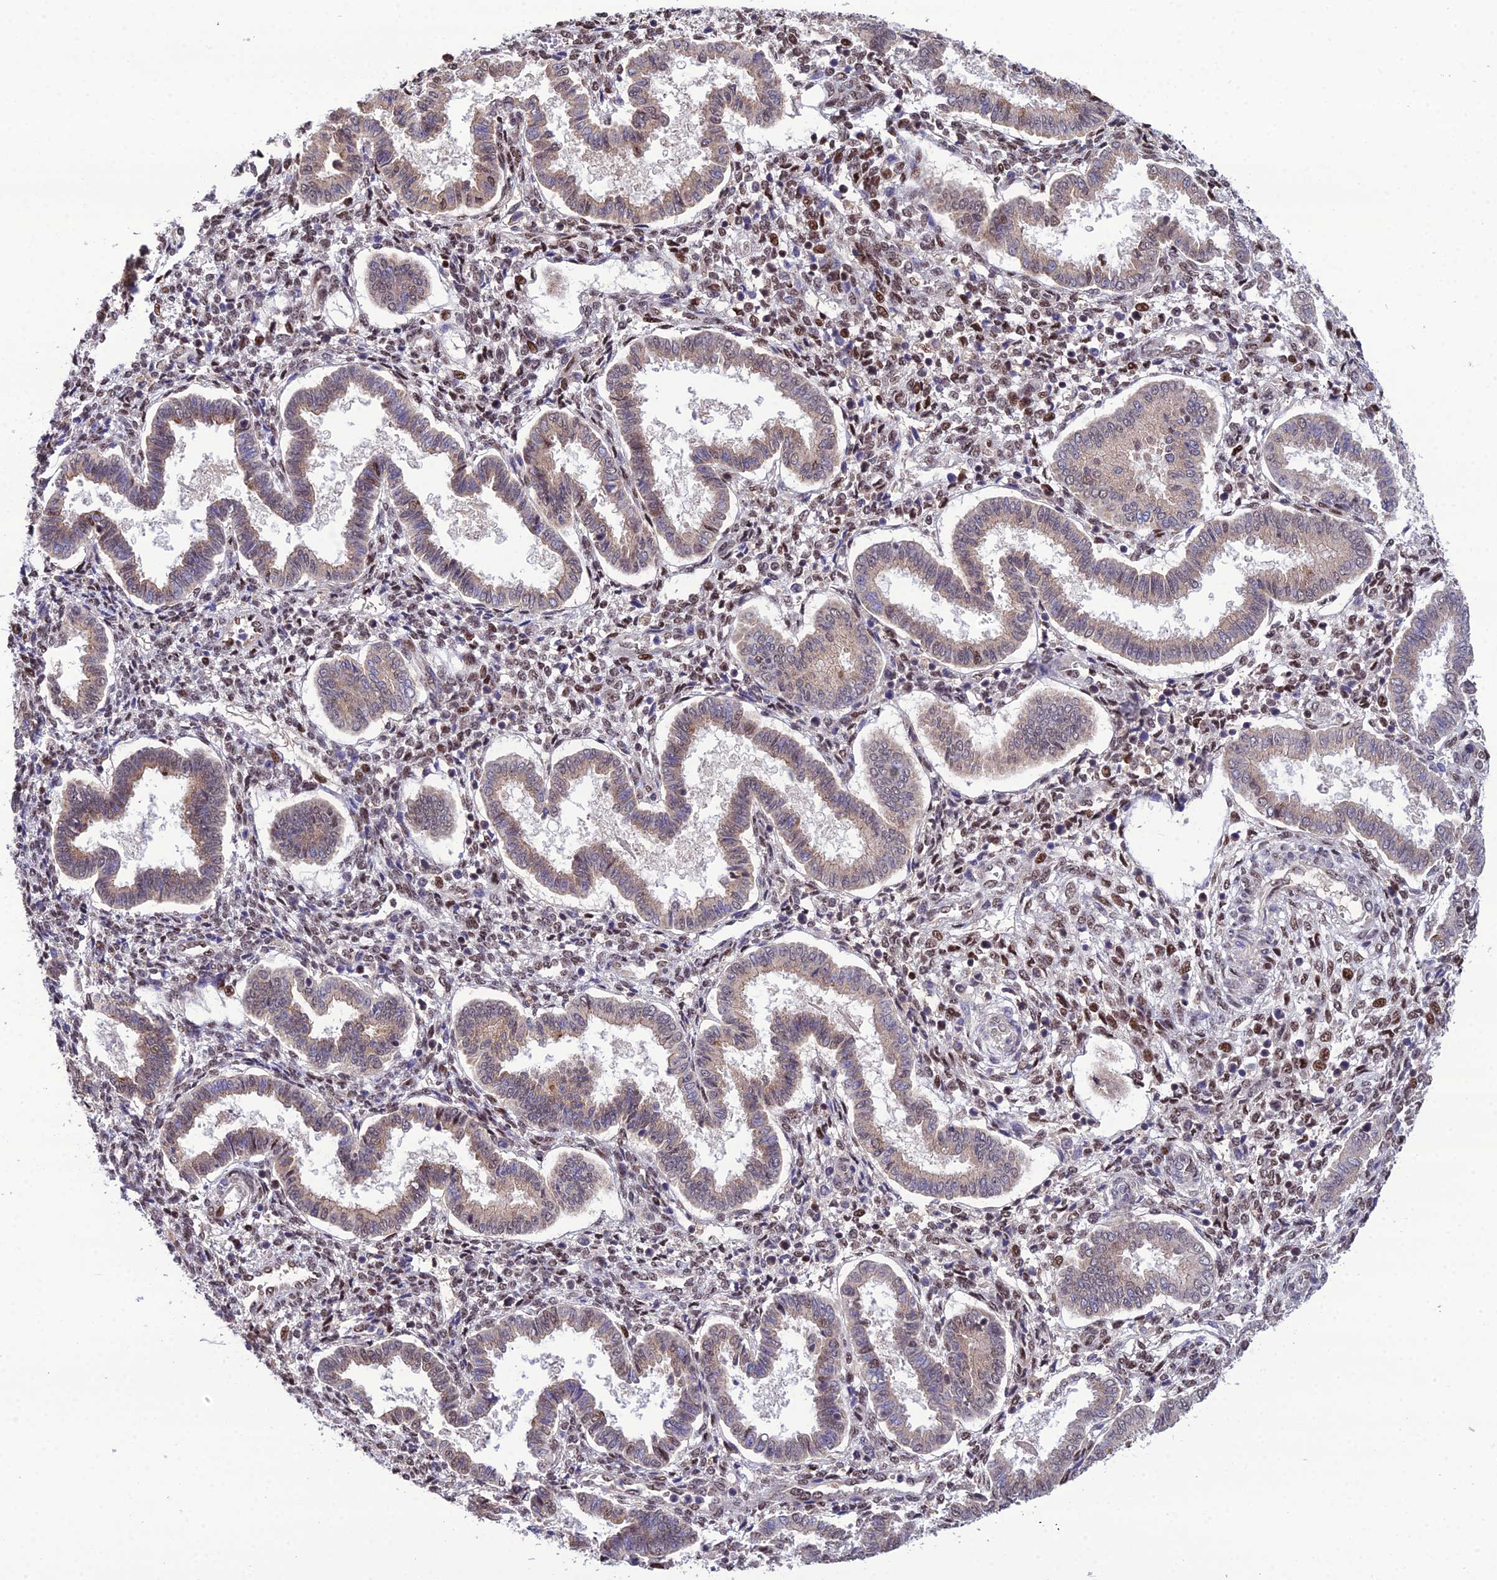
{"staining": {"intensity": "moderate", "quantity": "25%-75%", "location": "nuclear"}, "tissue": "endometrium", "cell_type": "Cells in endometrial stroma", "image_type": "normal", "snomed": [{"axis": "morphology", "description": "Normal tissue, NOS"}, {"axis": "topography", "description": "Endometrium"}], "caption": "Protein staining of normal endometrium demonstrates moderate nuclear expression in approximately 25%-75% of cells in endometrial stroma. (brown staining indicates protein expression, while blue staining denotes nuclei).", "gene": "ARL2", "patient": {"sex": "female", "age": 24}}